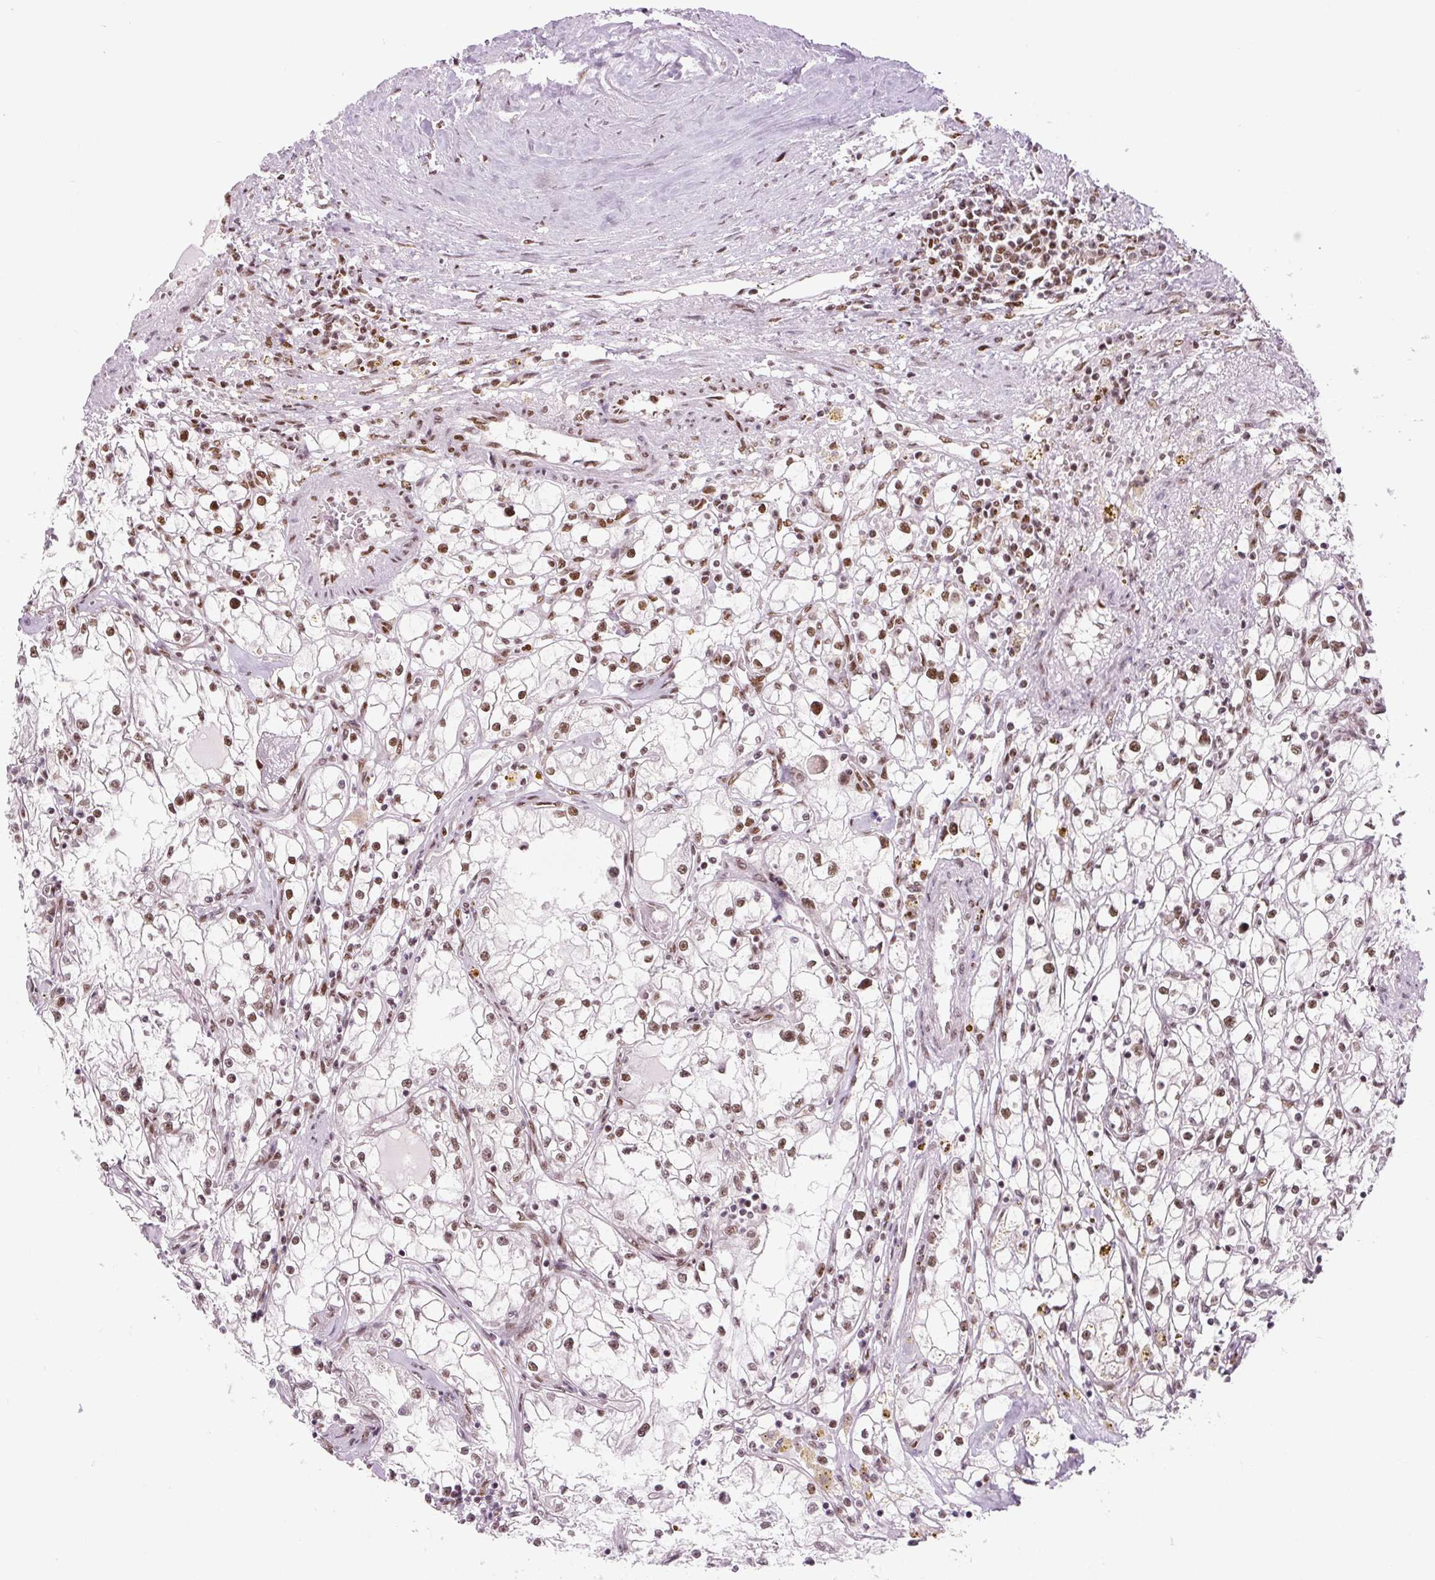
{"staining": {"intensity": "moderate", "quantity": ">75%", "location": "nuclear"}, "tissue": "renal cancer", "cell_type": "Tumor cells", "image_type": "cancer", "snomed": [{"axis": "morphology", "description": "Adenocarcinoma, NOS"}, {"axis": "topography", "description": "Kidney"}], "caption": "Protein expression analysis of renal adenocarcinoma demonstrates moderate nuclear expression in about >75% of tumor cells.", "gene": "FUS", "patient": {"sex": "male", "age": 56}}